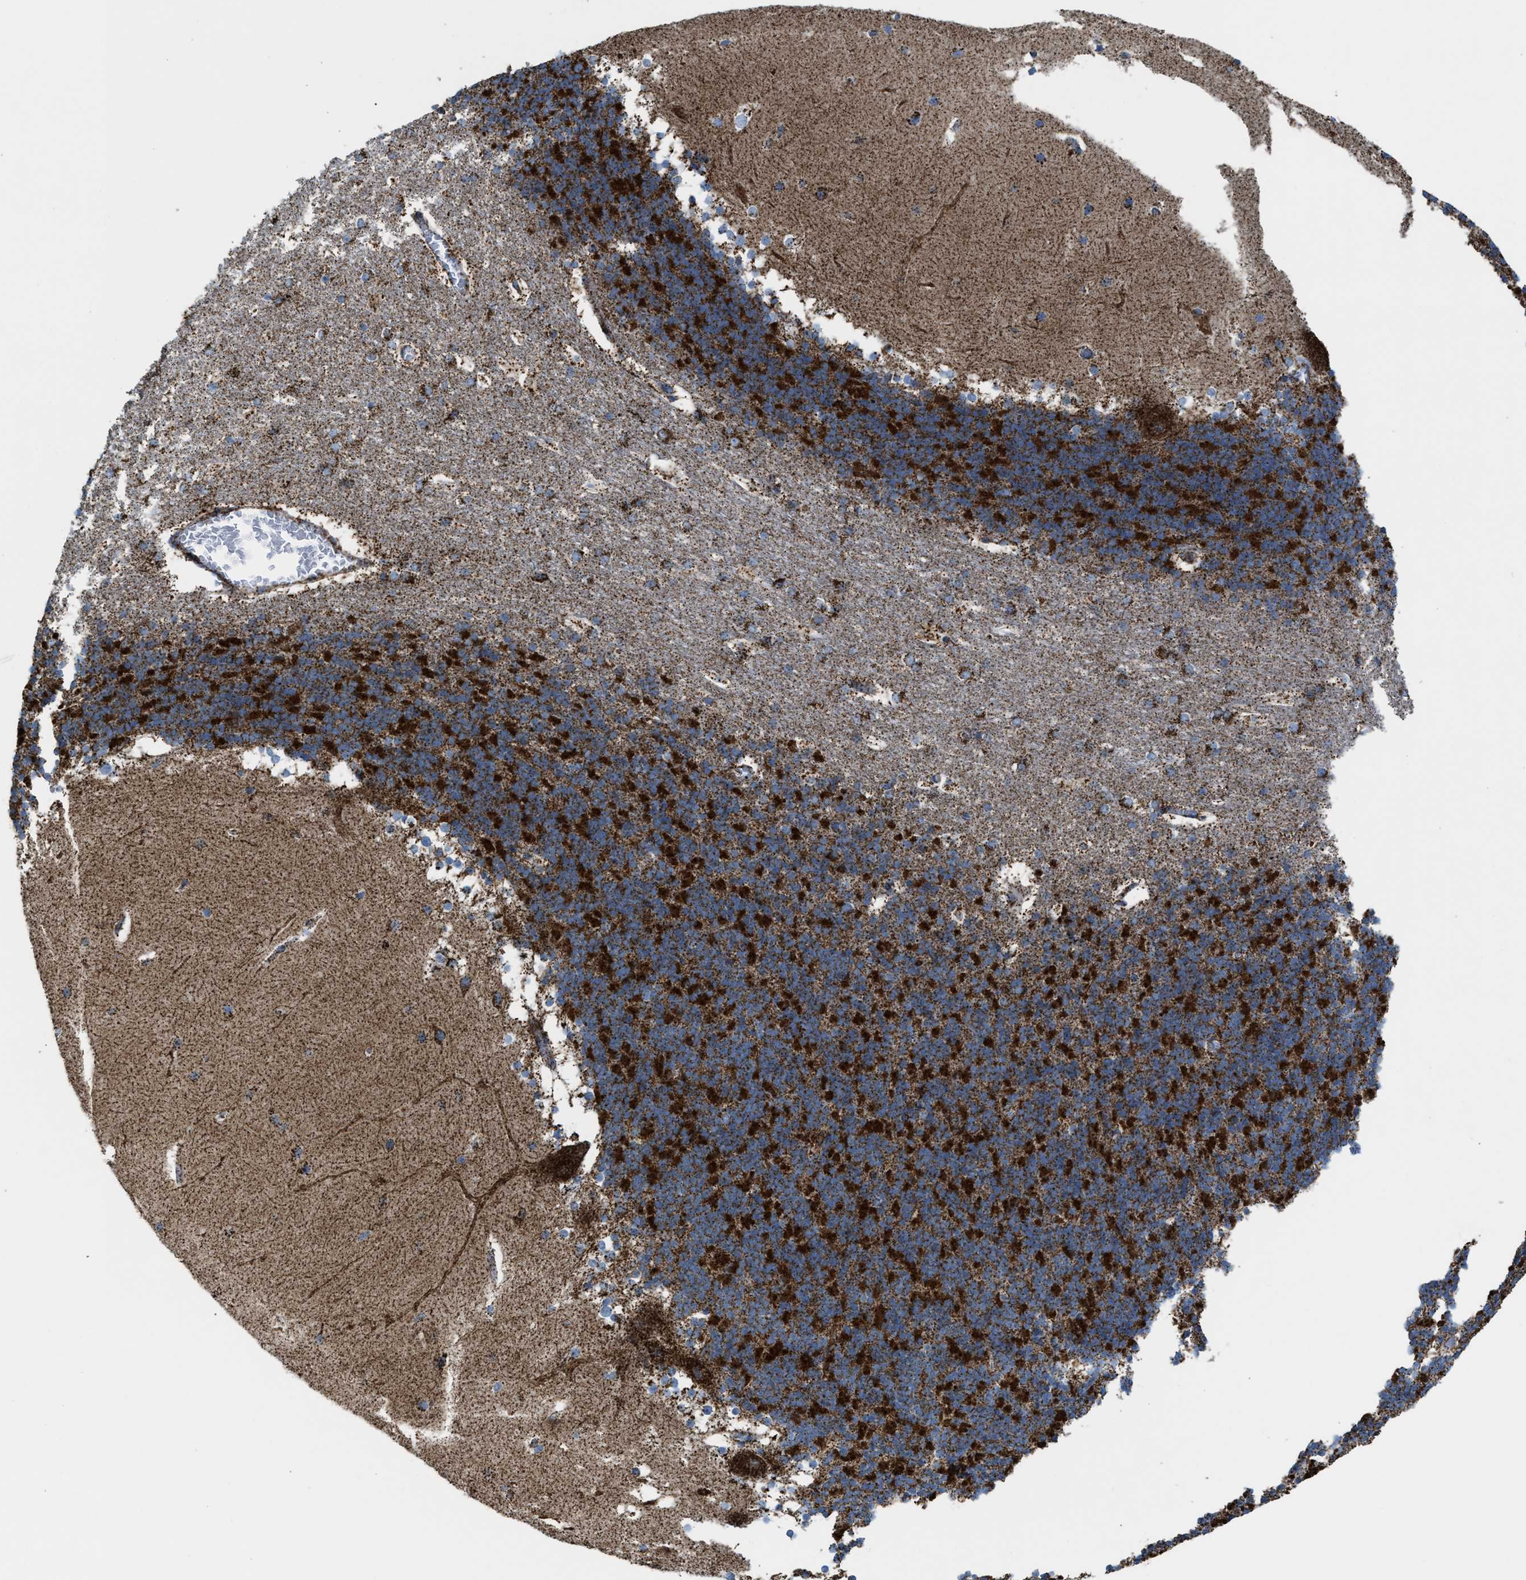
{"staining": {"intensity": "strong", "quantity": ">75%", "location": "cytoplasmic/membranous"}, "tissue": "cerebellum", "cell_type": "Cells in granular layer", "image_type": "normal", "snomed": [{"axis": "morphology", "description": "Normal tissue, NOS"}, {"axis": "topography", "description": "Cerebellum"}], "caption": "Immunohistochemical staining of normal cerebellum displays high levels of strong cytoplasmic/membranous staining in about >75% of cells in granular layer. (DAB (3,3'-diaminobenzidine) IHC, brown staining for protein, blue staining for nuclei).", "gene": "ECHS1", "patient": {"sex": "female", "age": 19}}